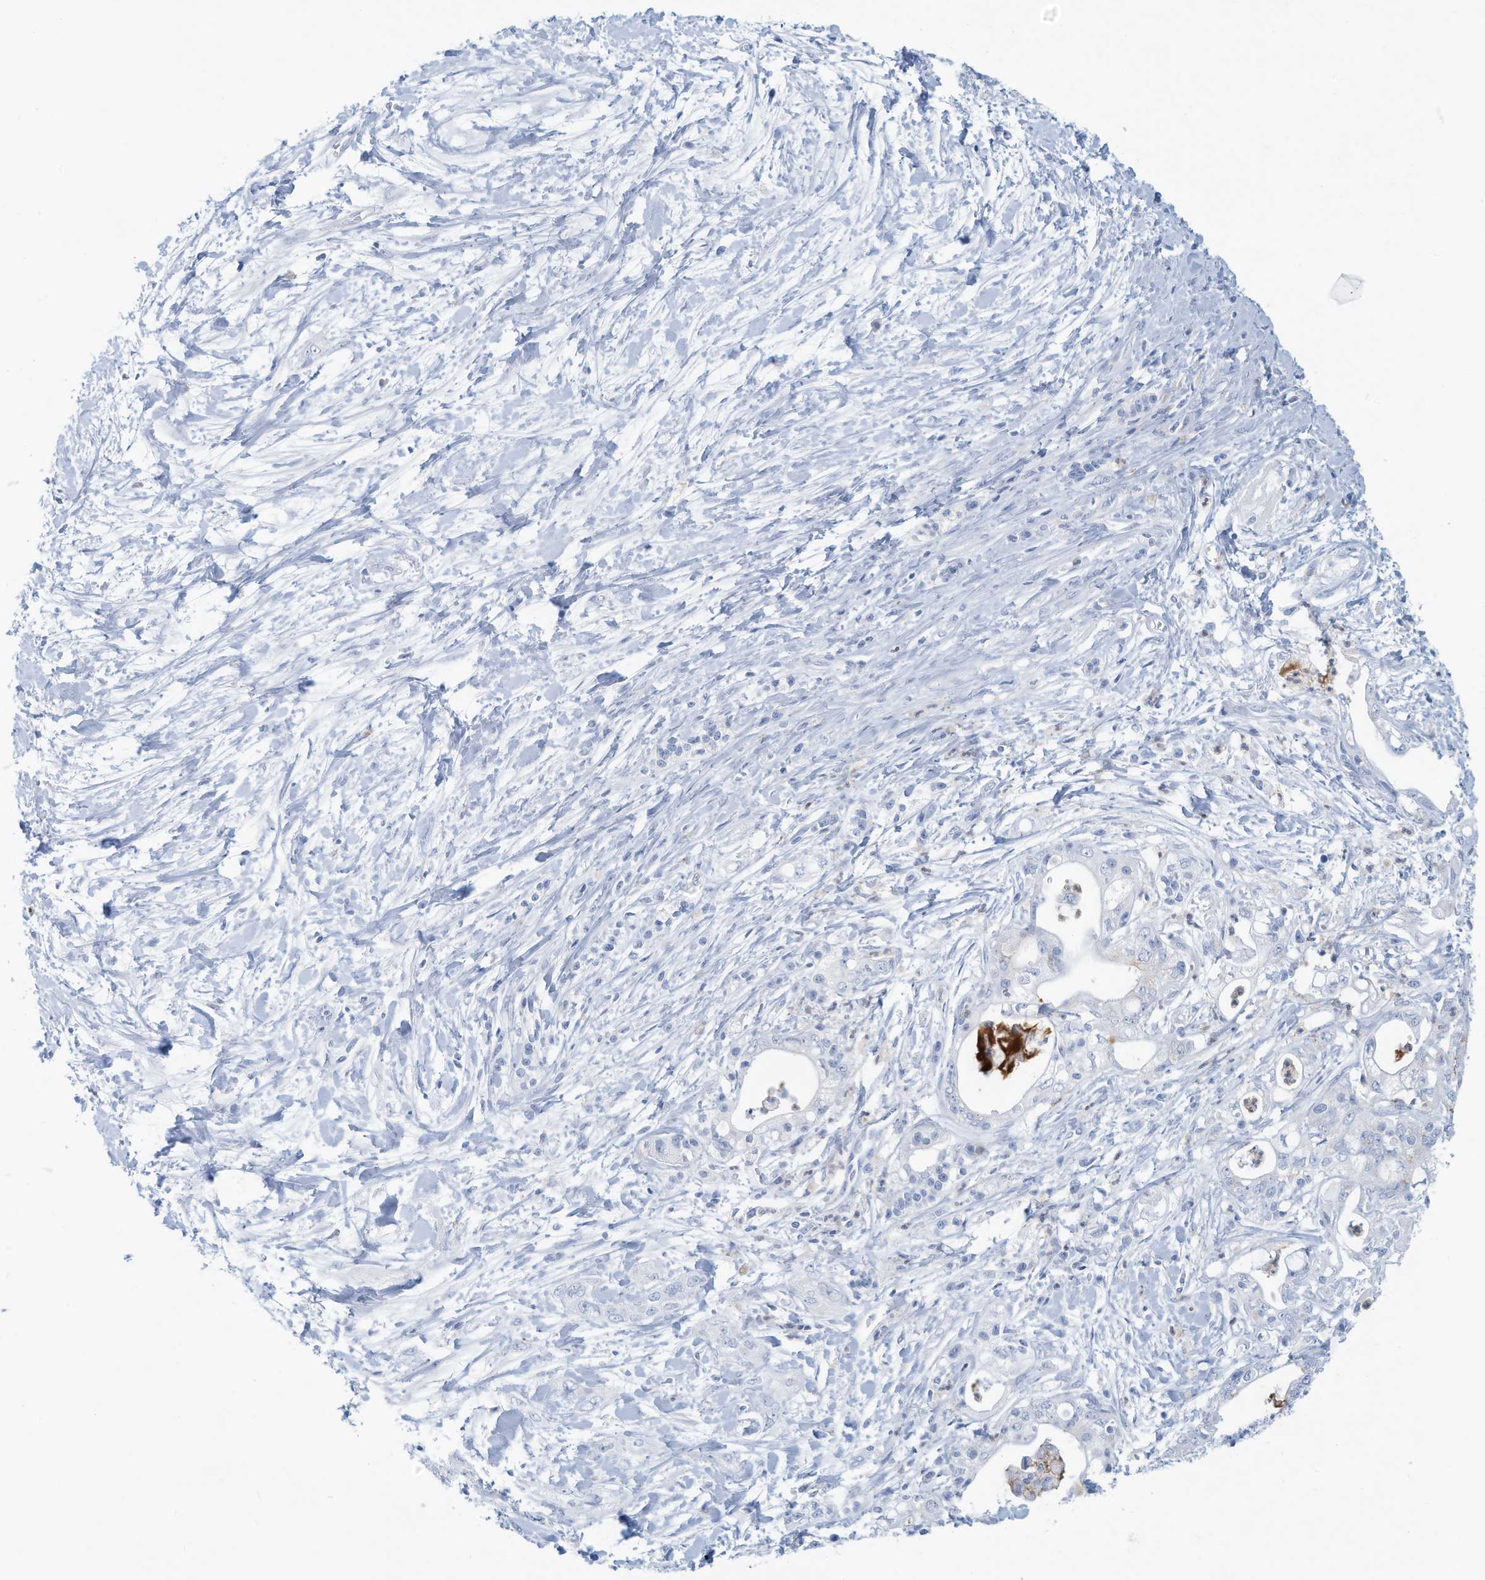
{"staining": {"intensity": "negative", "quantity": "none", "location": "none"}, "tissue": "pancreatic cancer", "cell_type": "Tumor cells", "image_type": "cancer", "snomed": [{"axis": "morphology", "description": "Adenocarcinoma, NOS"}, {"axis": "topography", "description": "Pancreas"}], "caption": "Immunohistochemical staining of human pancreatic cancer reveals no significant positivity in tumor cells.", "gene": "ERI2", "patient": {"sex": "male", "age": 70}}